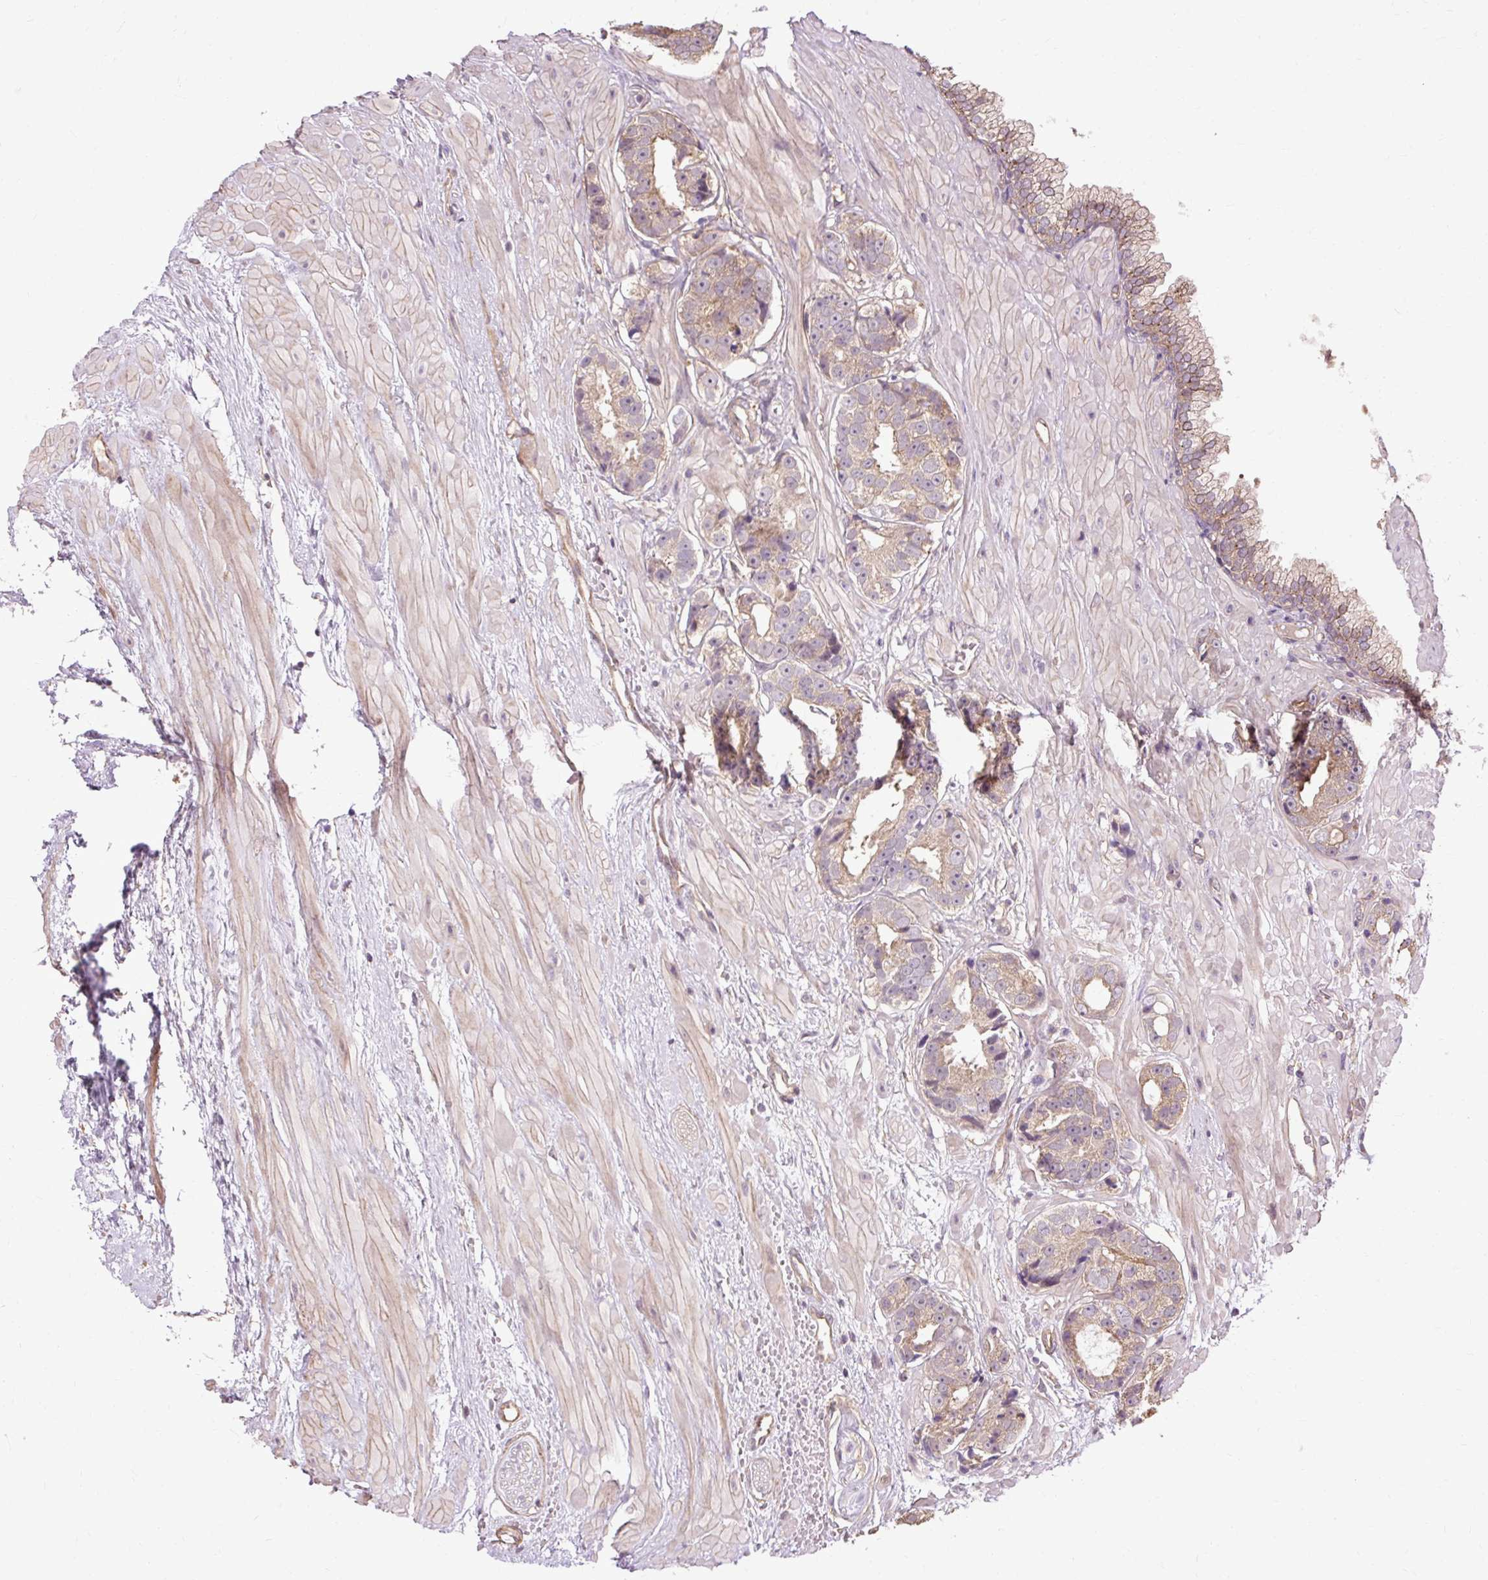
{"staining": {"intensity": "weak", "quantity": ">75%", "location": "cytoplasmic/membranous"}, "tissue": "prostate cancer", "cell_type": "Tumor cells", "image_type": "cancer", "snomed": [{"axis": "morphology", "description": "Adenocarcinoma, High grade"}, {"axis": "topography", "description": "Prostate"}], "caption": "IHC image of neoplastic tissue: human prostate cancer (high-grade adenocarcinoma) stained using IHC exhibits low levels of weak protein expression localized specifically in the cytoplasmic/membranous of tumor cells, appearing as a cytoplasmic/membranous brown color.", "gene": "FLRT1", "patient": {"sex": "male", "age": 71}}